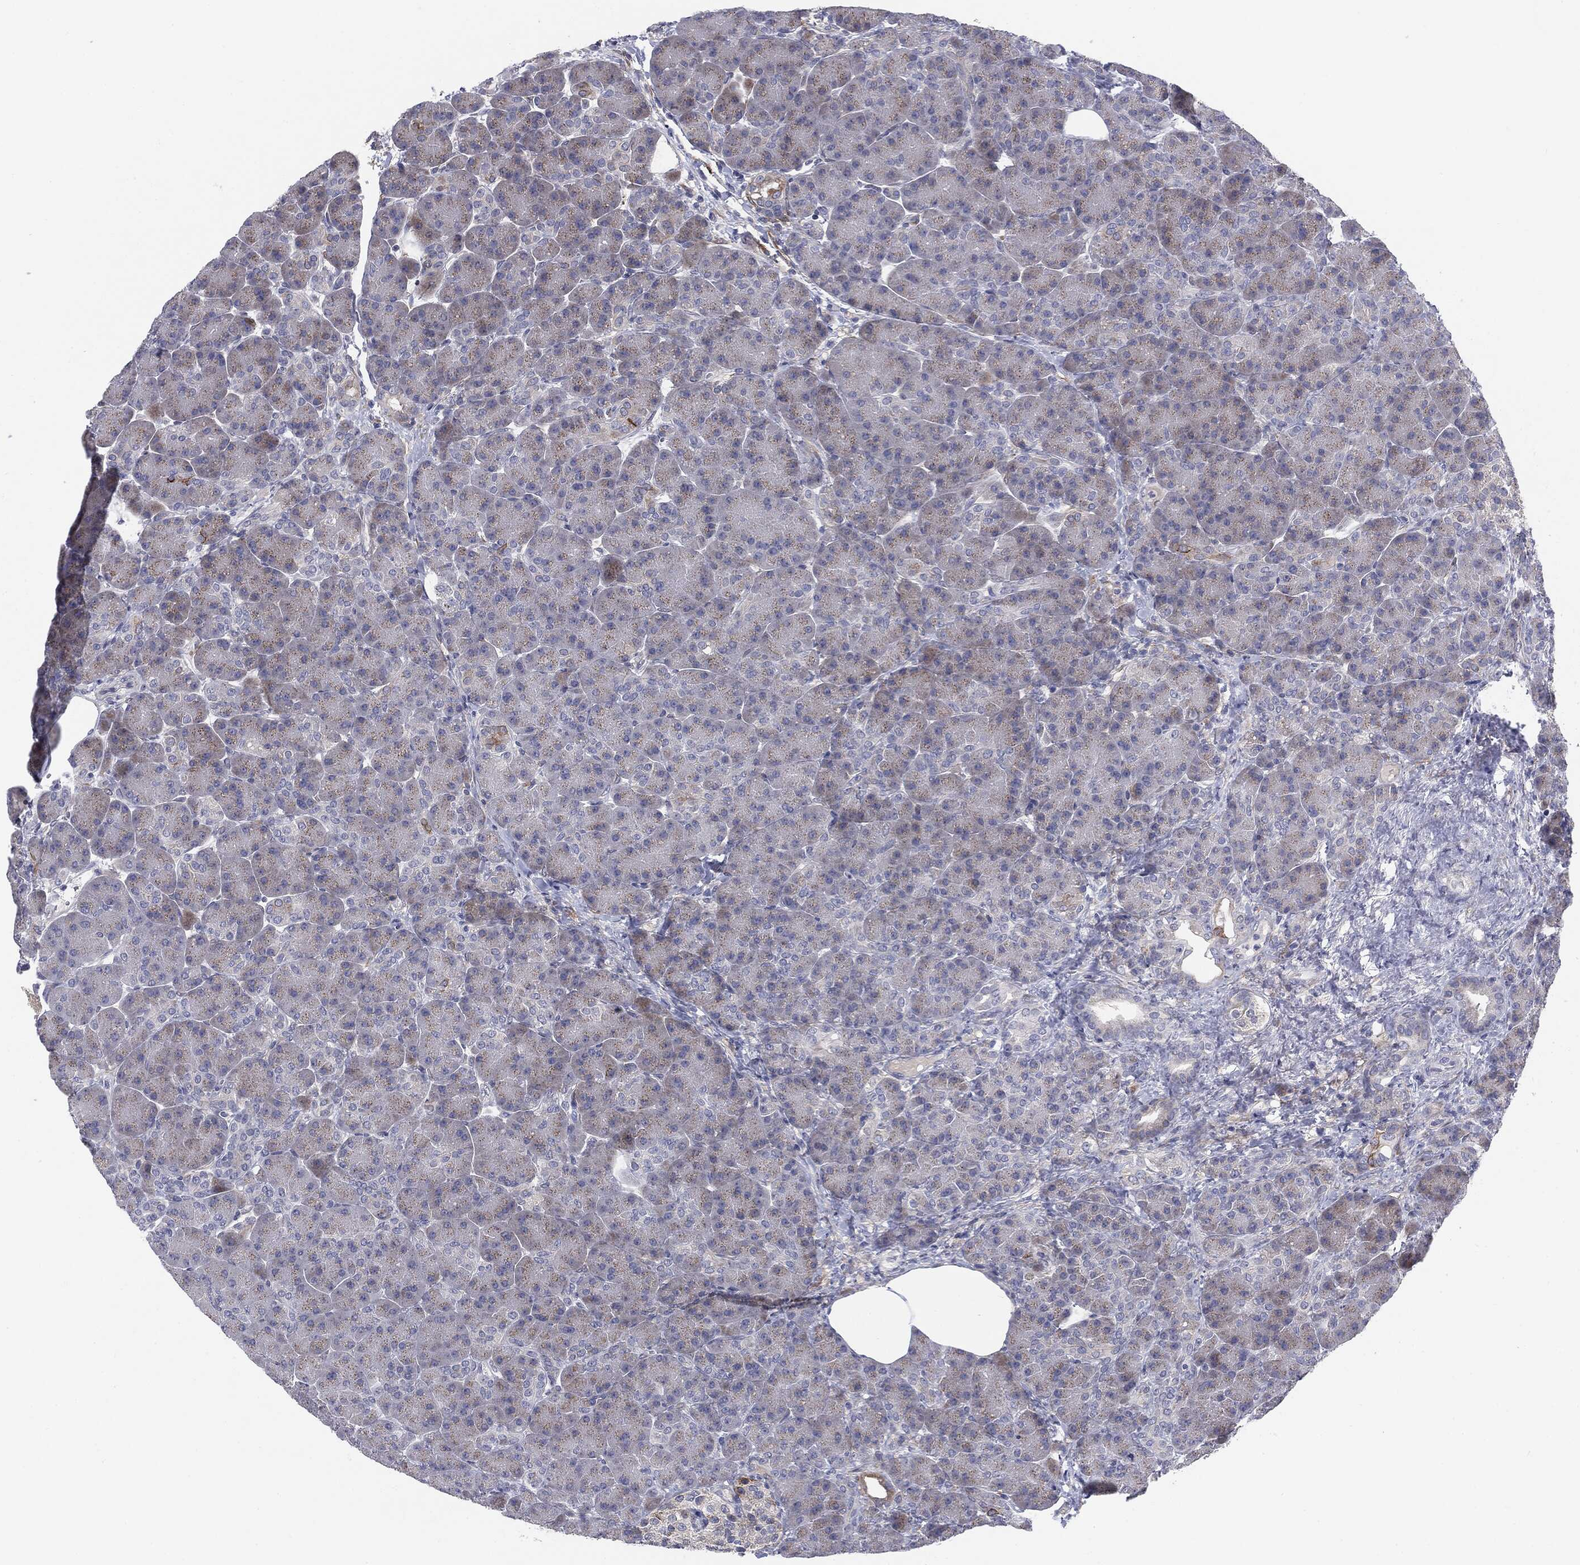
{"staining": {"intensity": "negative", "quantity": "none", "location": "none"}, "tissue": "pancreas", "cell_type": "Exocrine glandular cells", "image_type": "normal", "snomed": [{"axis": "morphology", "description": "Normal tissue, NOS"}, {"axis": "topography", "description": "Pancreas"}], "caption": "This is an IHC micrograph of benign human pancreas. There is no positivity in exocrine glandular cells.", "gene": "KRT5", "patient": {"sex": "female", "age": 63}}